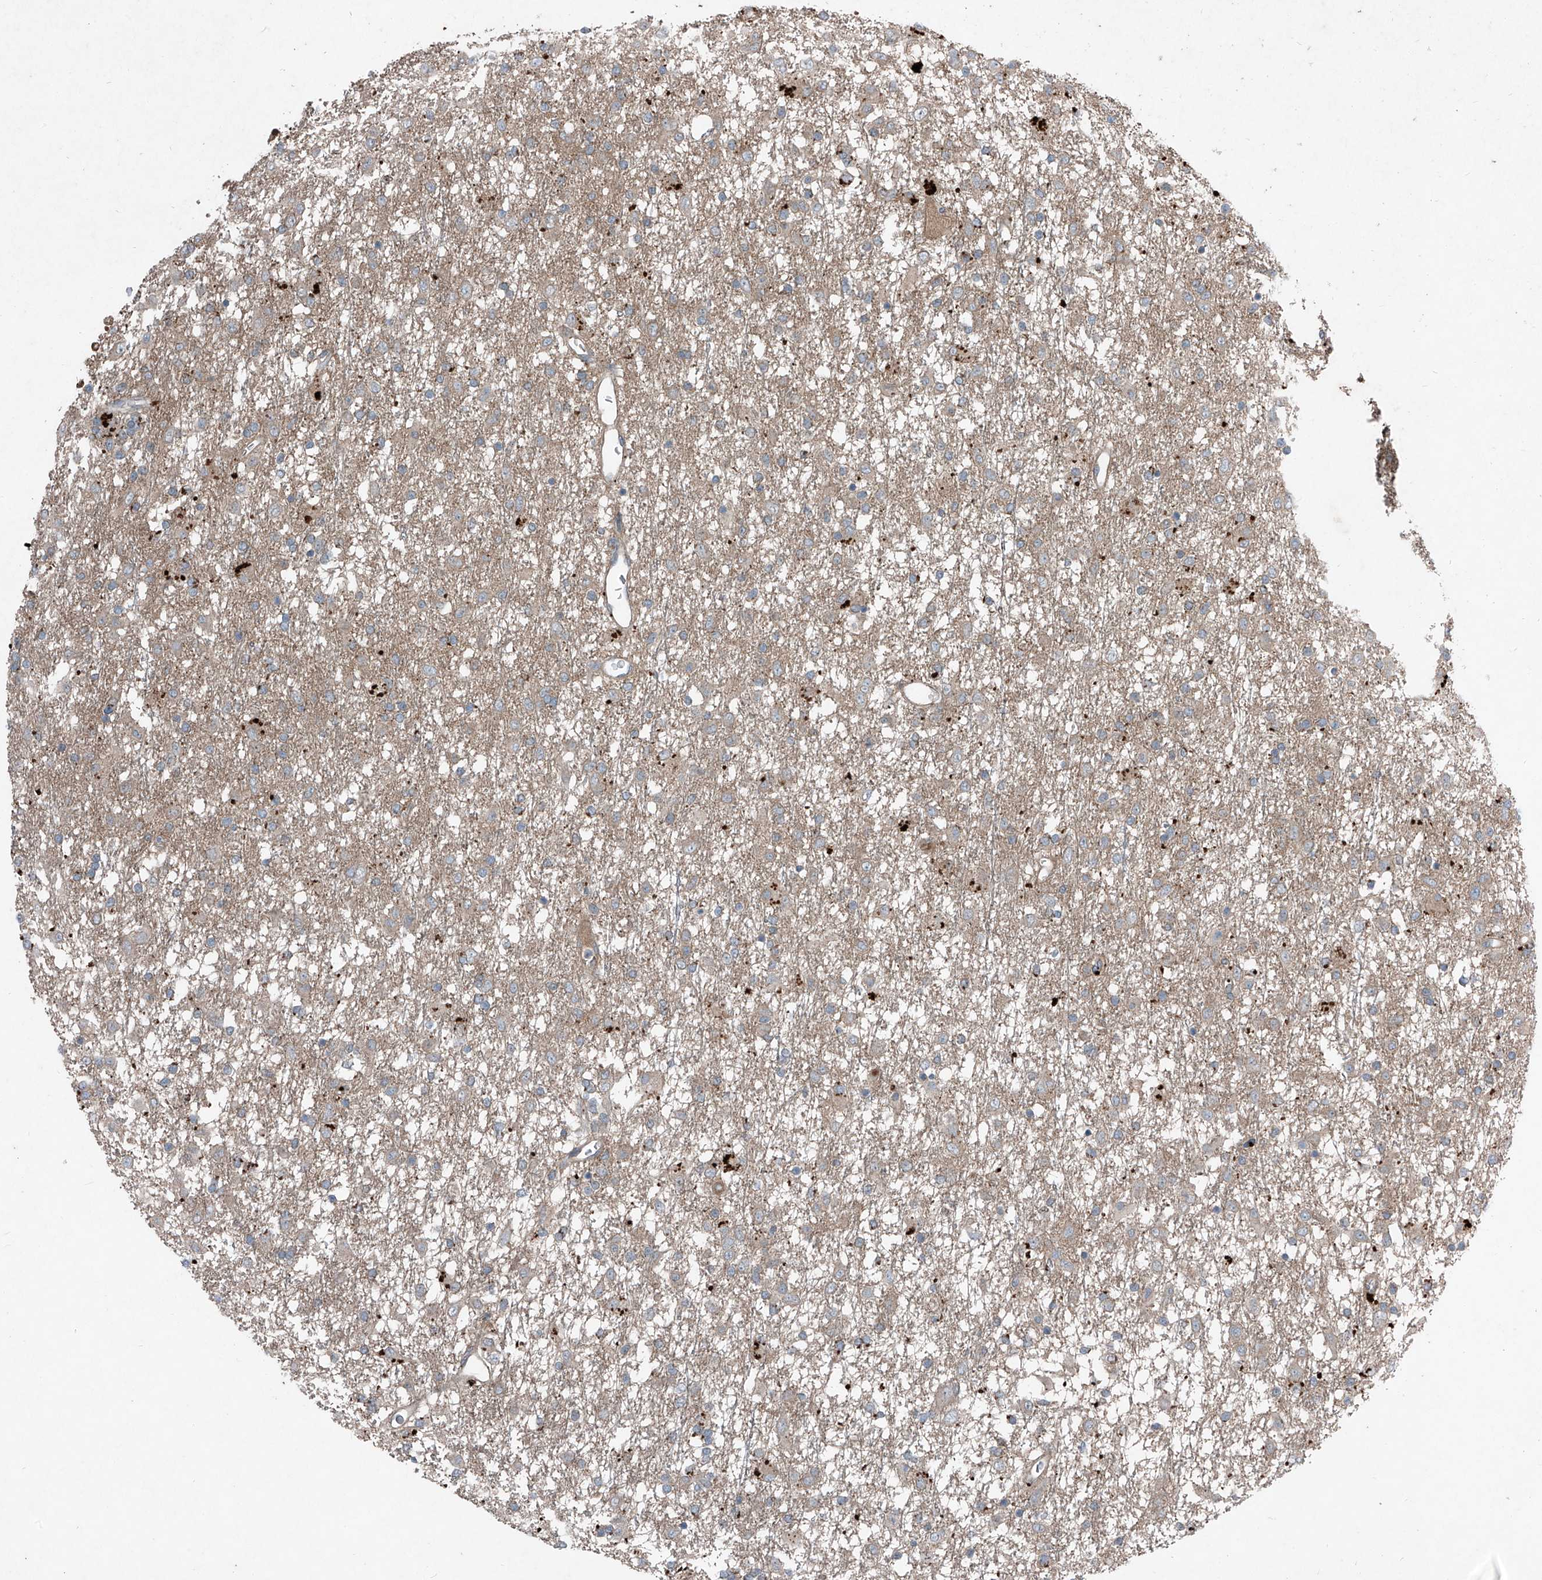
{"staining": {"intensity": "weak", "quantity": "25%-75%", "location": "cytoplasmic/membranous"}, "tissue": "glioma", "cell_type": "Tumor cells", "image_type": "cancer", "snomed": [{"axis": "morphology", "description": "Glioma, malignant, Low grade"}, {"axis": "topography", "description": "Brain"}], "caption": "This is a photomicrograph of immunohistochemistry (IHC) staining of glioma, which shows weak staining in the cytoplasmic/membranous of tumor cells.", "gene": "FOXRED2", "patient": {"sex": "male", "age": 65}}